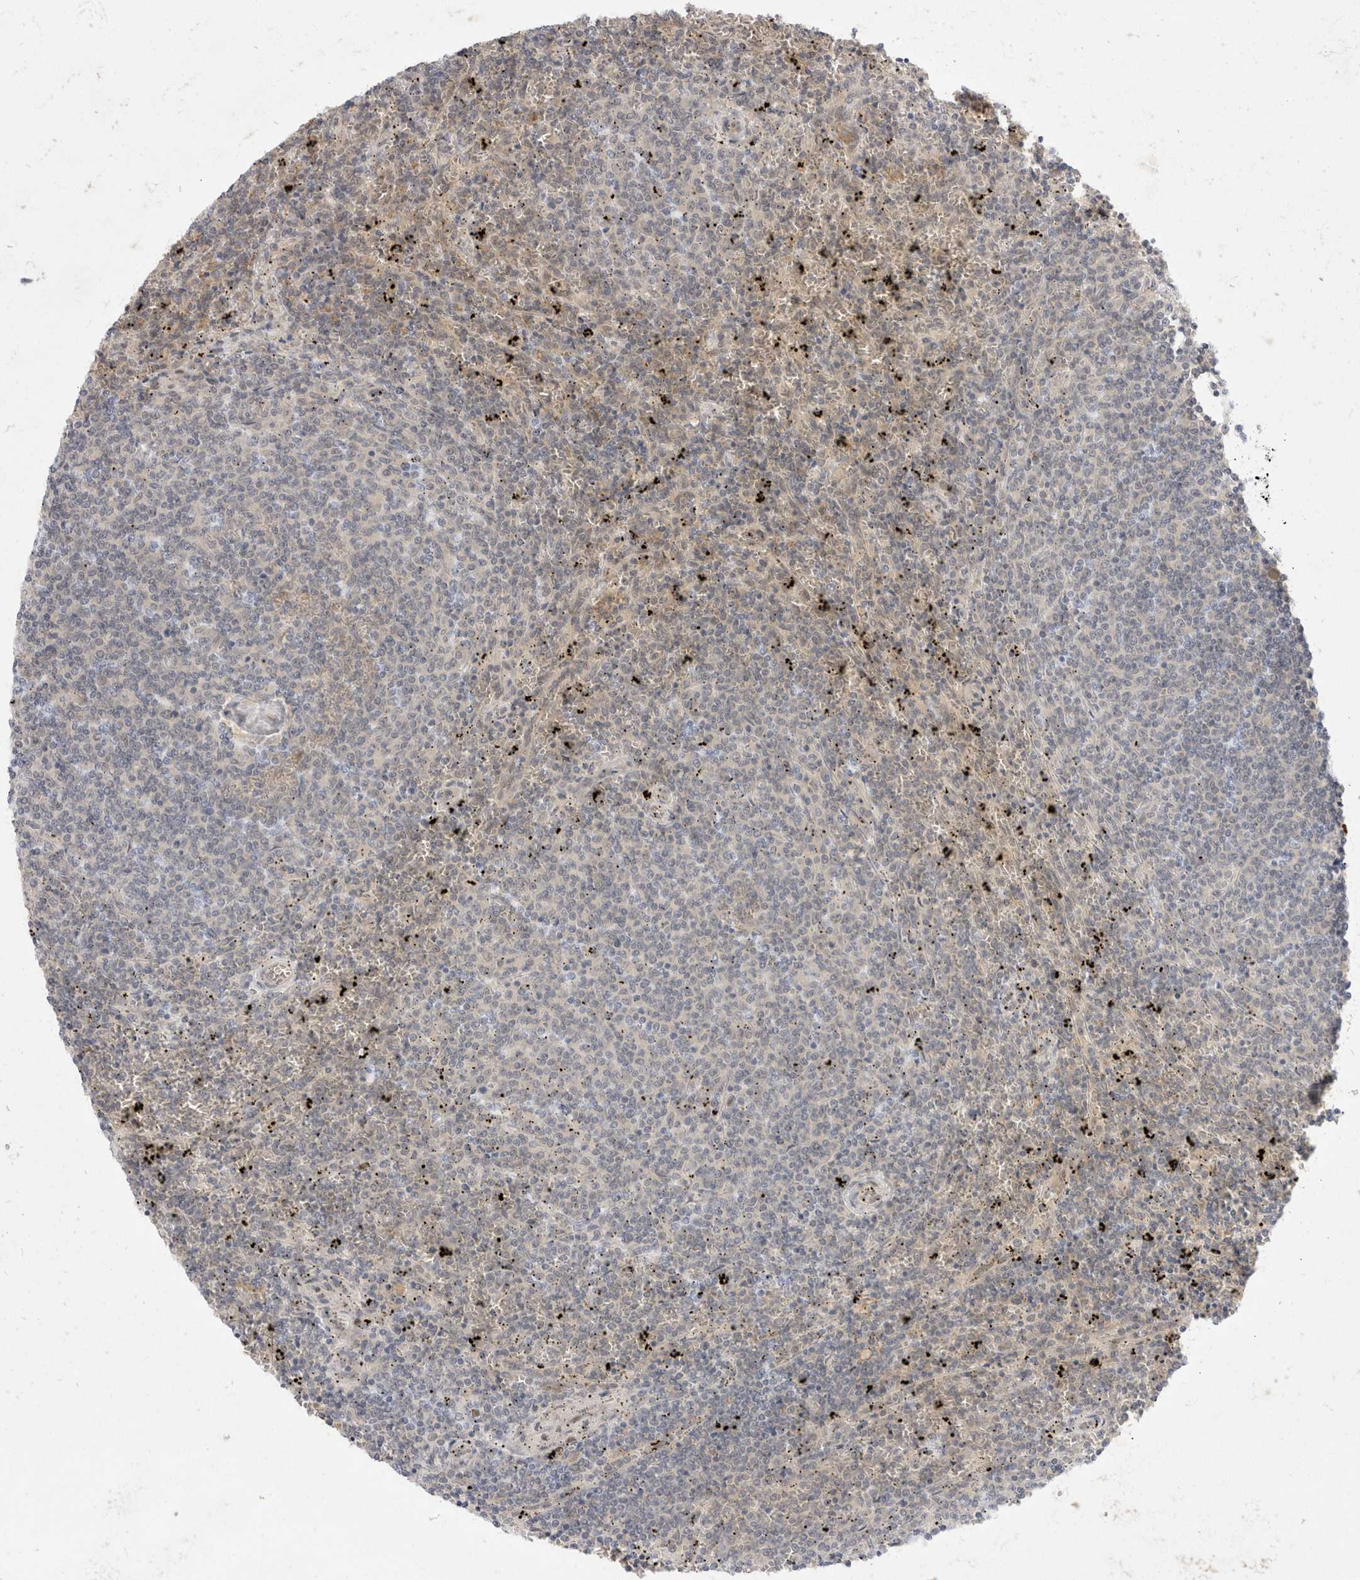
{"staining": {"intensity": "negative", "quantity": "none", "location": "none"}, "tissue": "lymphoma", "cell_type": "Tumor cells", "image_type": "cancer", "snomed": [{"axis": "morphology", "description": "Malignant lymphoma, non-Hodgkin's type, Low grade"}, {"axis": "topography", "description": "Spleen"}], "caption": "DAB (3,3'-diaminobenzidine) immunohistochemical staining of low-grade malignant lymphoma, non-Hodgkin's type shows no significant expression in tumor cells.", "gene": "TOM1L2", "patient": {"sex": "female", "age": 50}}